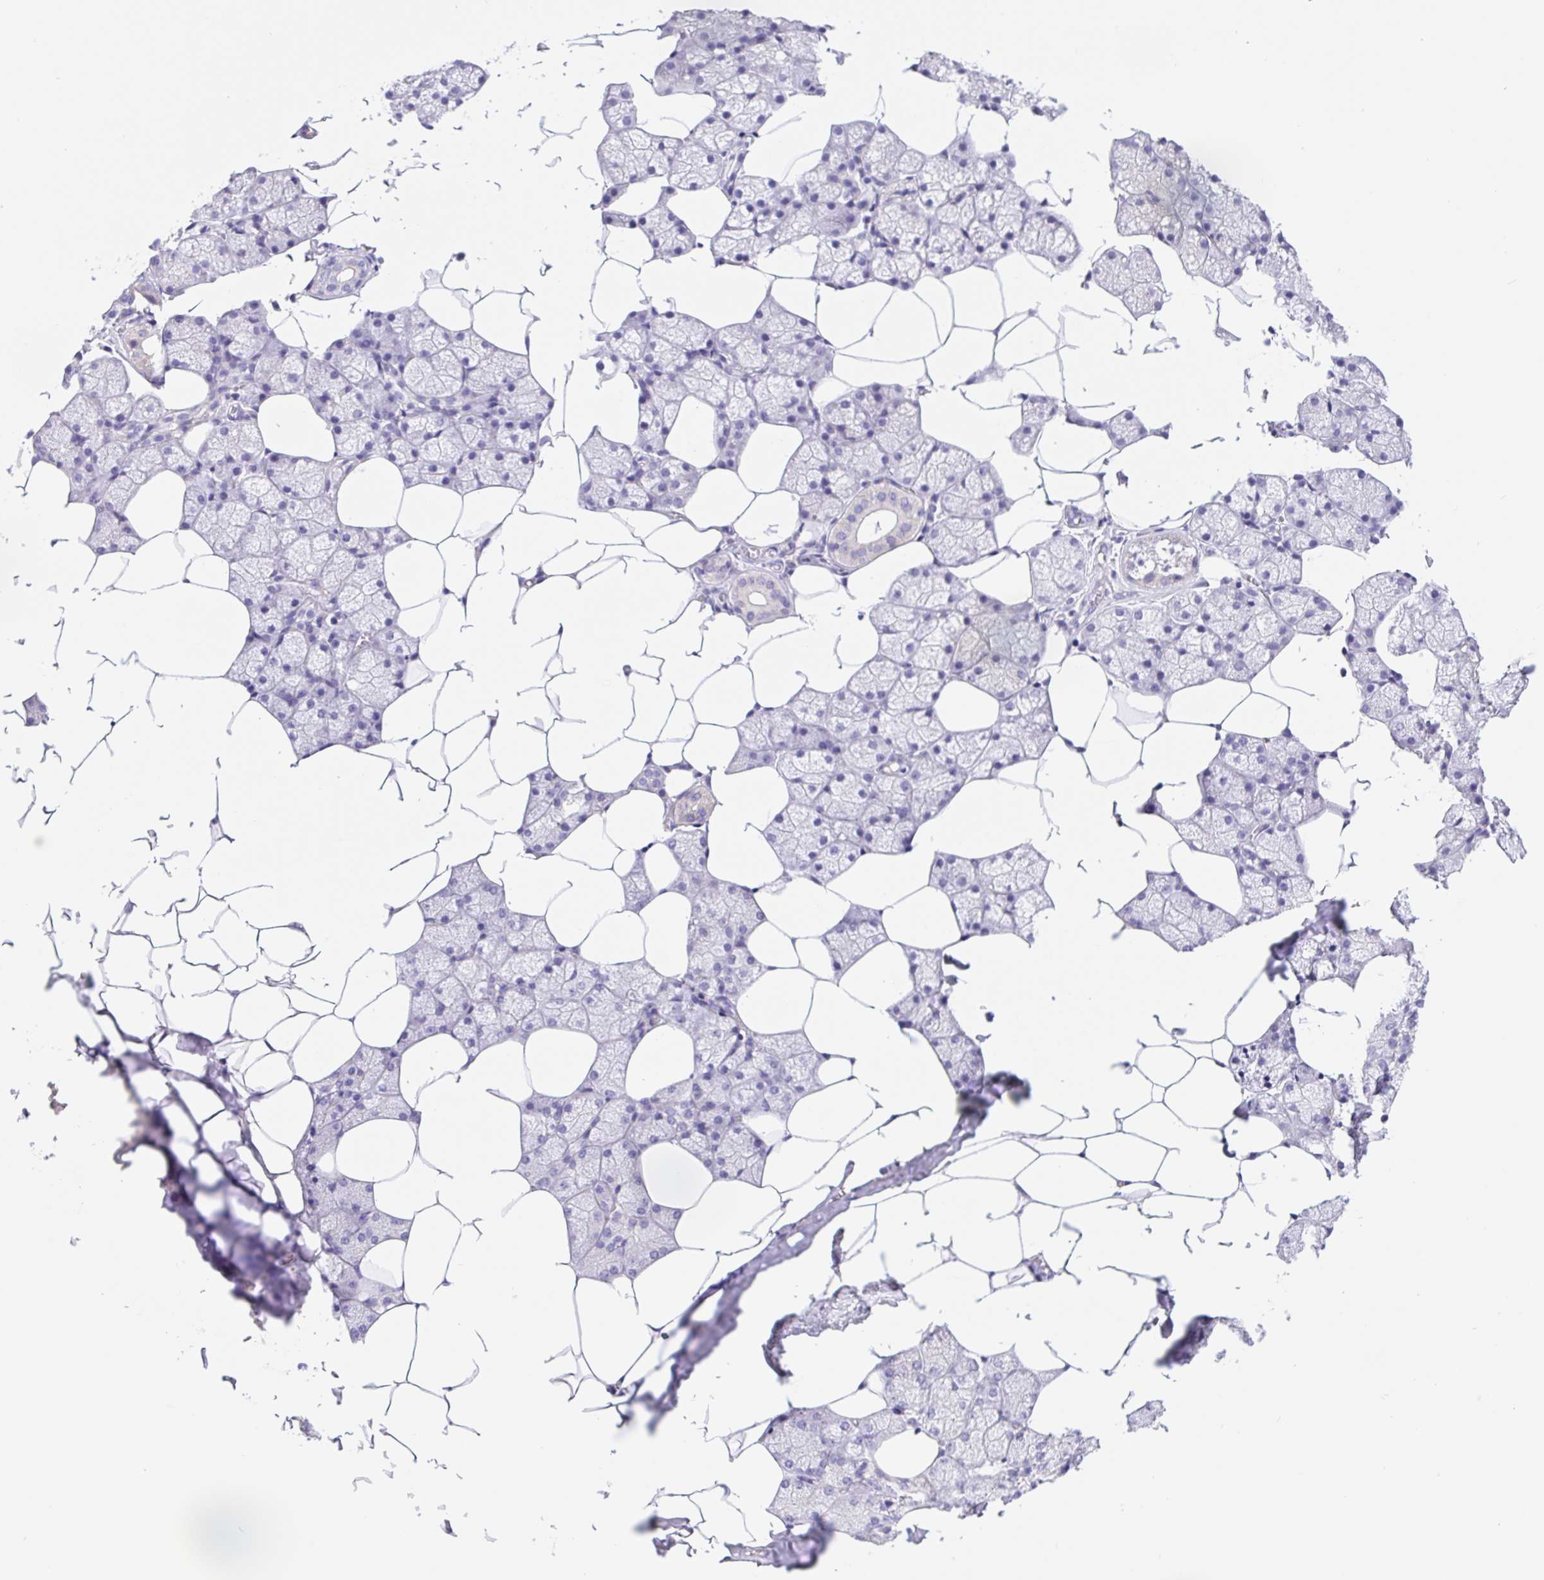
{"staining": {"intensity": "negative", "quantity": "none", "location": "none"}, "tissue": "salivary gland", "cell_type": "Glandular cells", "image_type": "normal", "snomed": [{"axis": "morphology", "description": "Normal tissue, NOS"}, {"axis": "topography", "description": "Salivary gland"}], "caption": "High magnification brightfield microscopy of unremarkable salivary gland stained with DAB (3,3'-diaminobenzidine) (brown) and counterstained with hematoxylin (blue): glandular cells show no significant positivity. Brightfield microscopy of immunohistochemistry stained with DAB (brown) and hematoxylin (blue), captured at high magnification.", "gene": "FKBP6", "patient": {"sex": "female", "age": 43}}